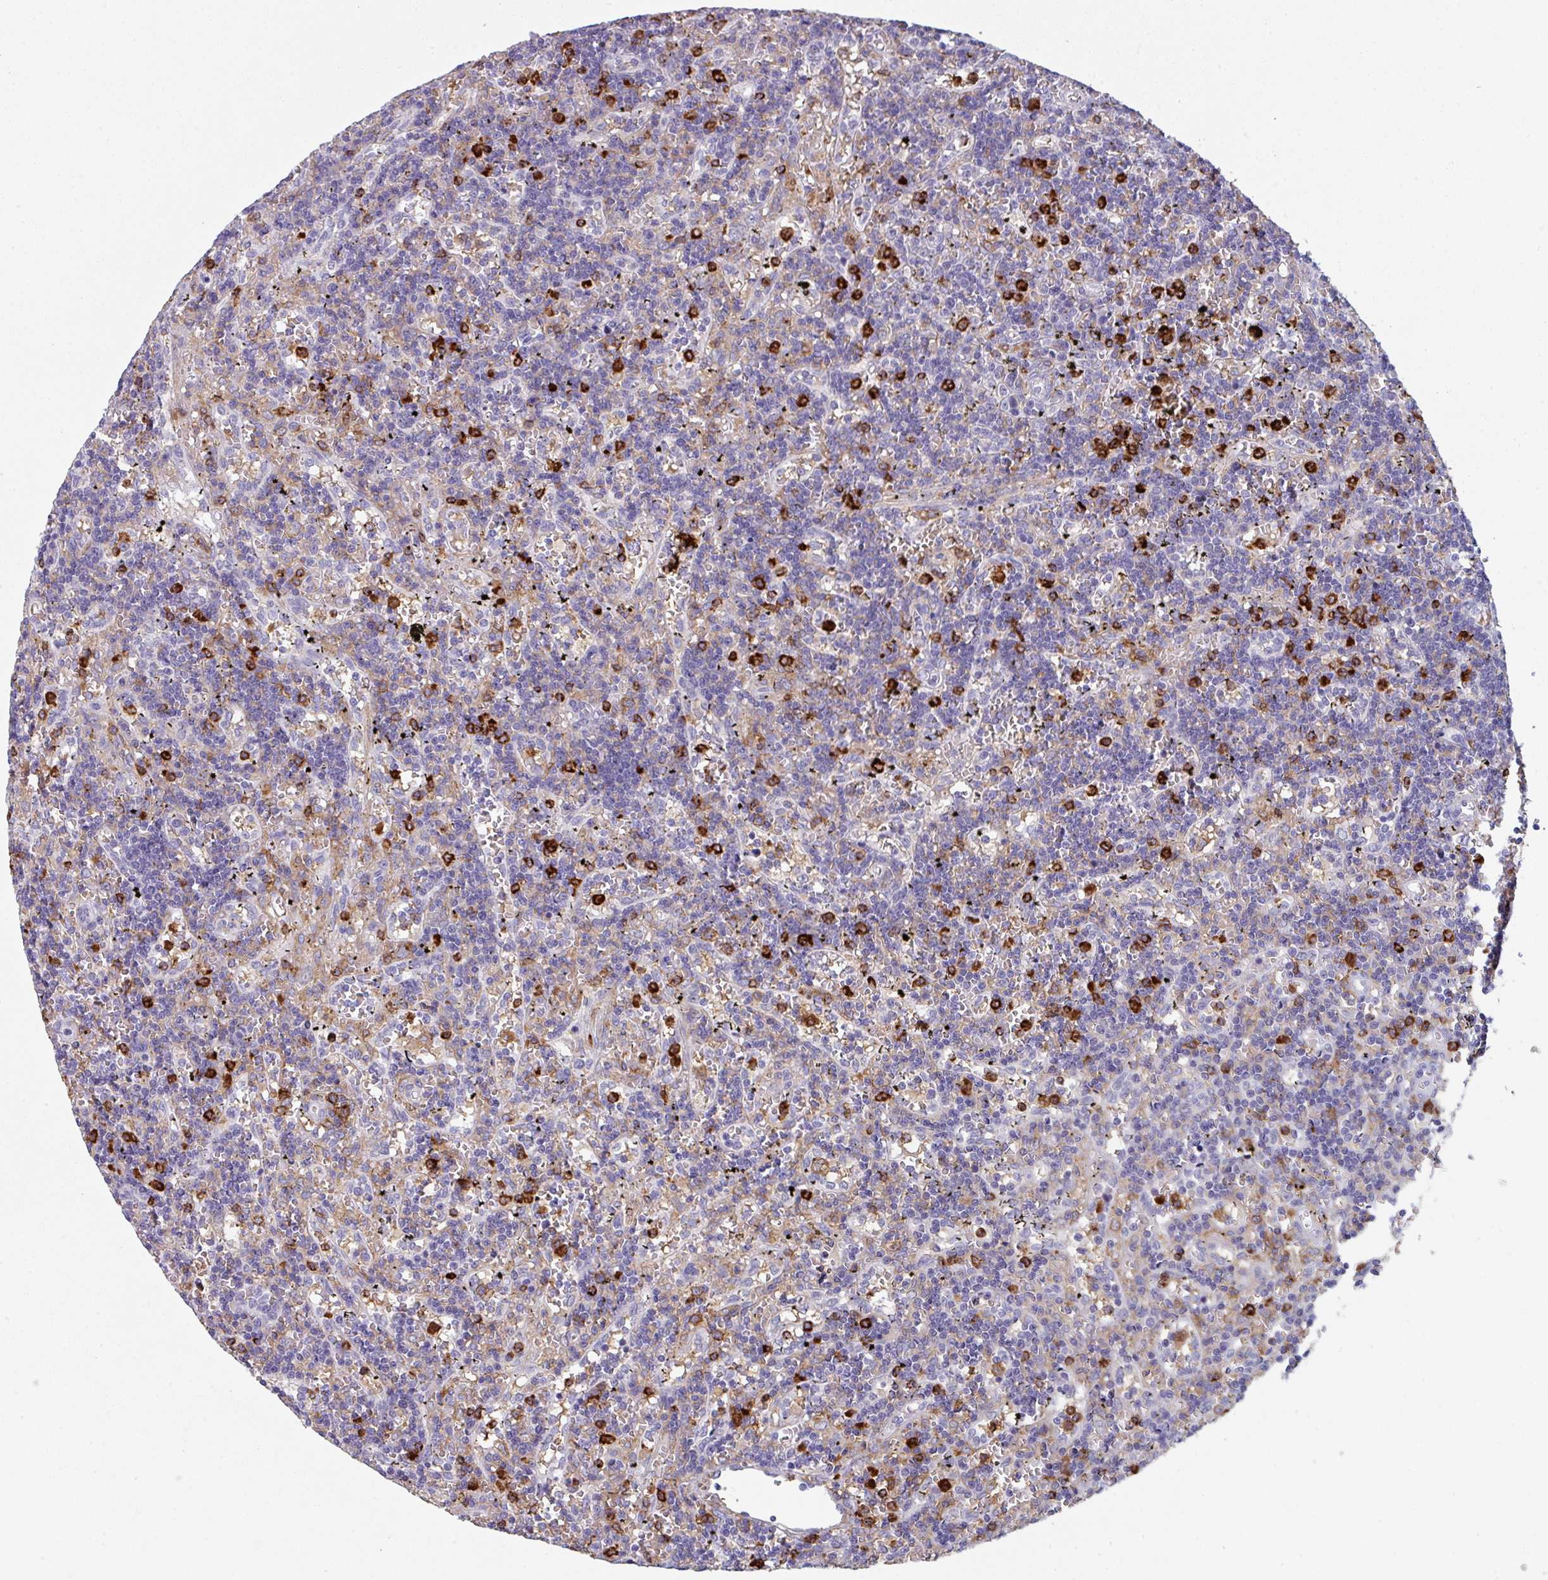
{"staining": {"intensity": "negative", "quantity": "none", "location": "none"}, "tissue": "lymphoma", "cell_type": "Tumor cells", "image_type": "cancer", "snomed": [{"axis": "morphology", "description": "Malignant lymphoma, non-Hodgkin's type, Low grade"}, {"axis": "topography", "description": "Spleen"}], "caption": "Tumor cells are negative for protein expression in human malignant lymphoma, non-Hodgkin's type (low-grade). Brightfield microscopy of immunohistochemistry stained with DAB (3,3'-diaminobenzidine) (brown) and hematoxylin (blue), captured at high magnification.", "gene": "EXOSC5", "patient": {"sex": "male", "age": 60}}